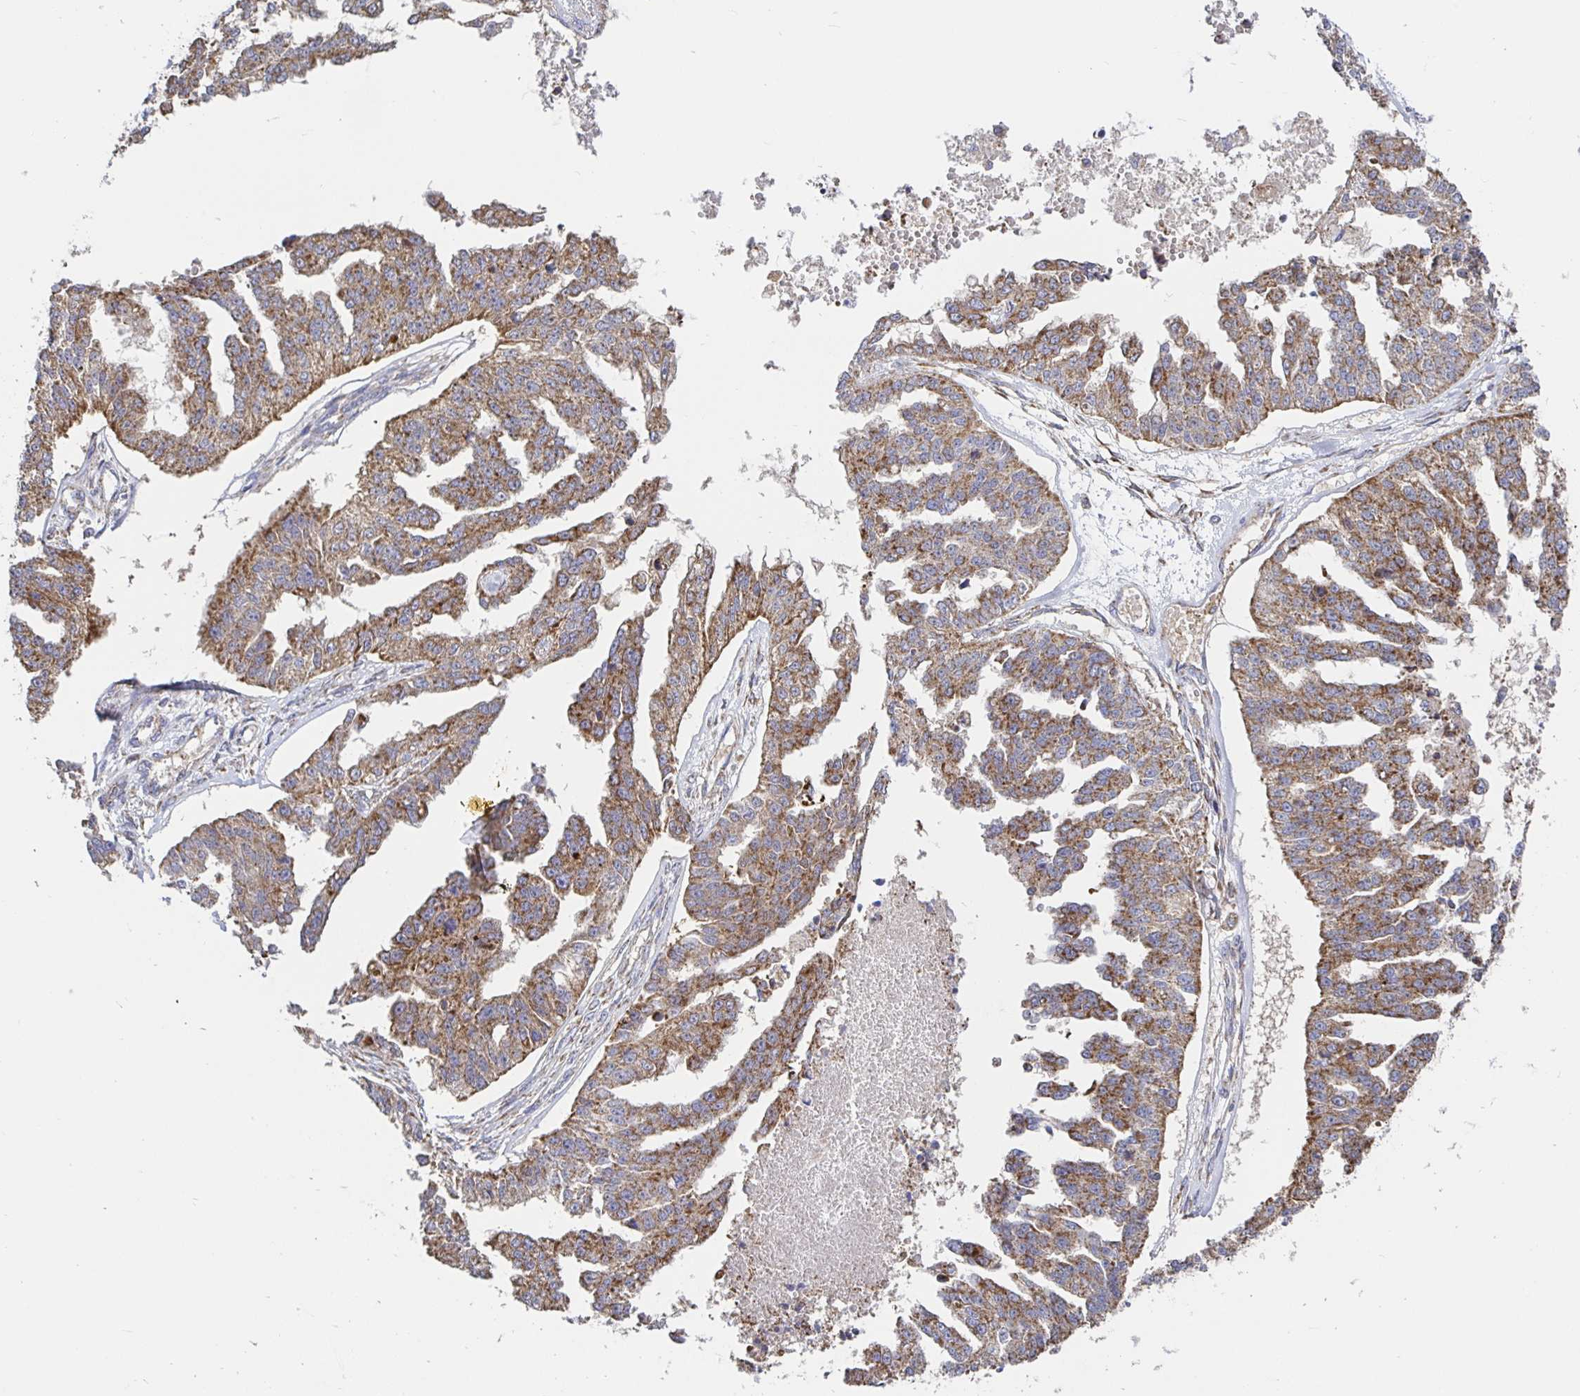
{"staining": {"intensity": "moderate", "quantity": ">75%", "location": "cytoplasmic/membranous"}, "tissue": "ovarian cancer", "cell_type": "Tumor cells", "image_type": "cancer", "snomed": [{"axis": "morphology", "description": "Cystadenocarcinoma, serous, NOS"}, {"axis": "topography", "description": "Ovary"}], "caption": "Serous cystadenocarcinoma (ovarian) was stained to show a protein in brown. There is medium levels of moderate cytoplasmic/membranous staining in about >75% of tumor cells.", "gene": "PRDX3", "patient": {"sex": "female", "age": 58}}